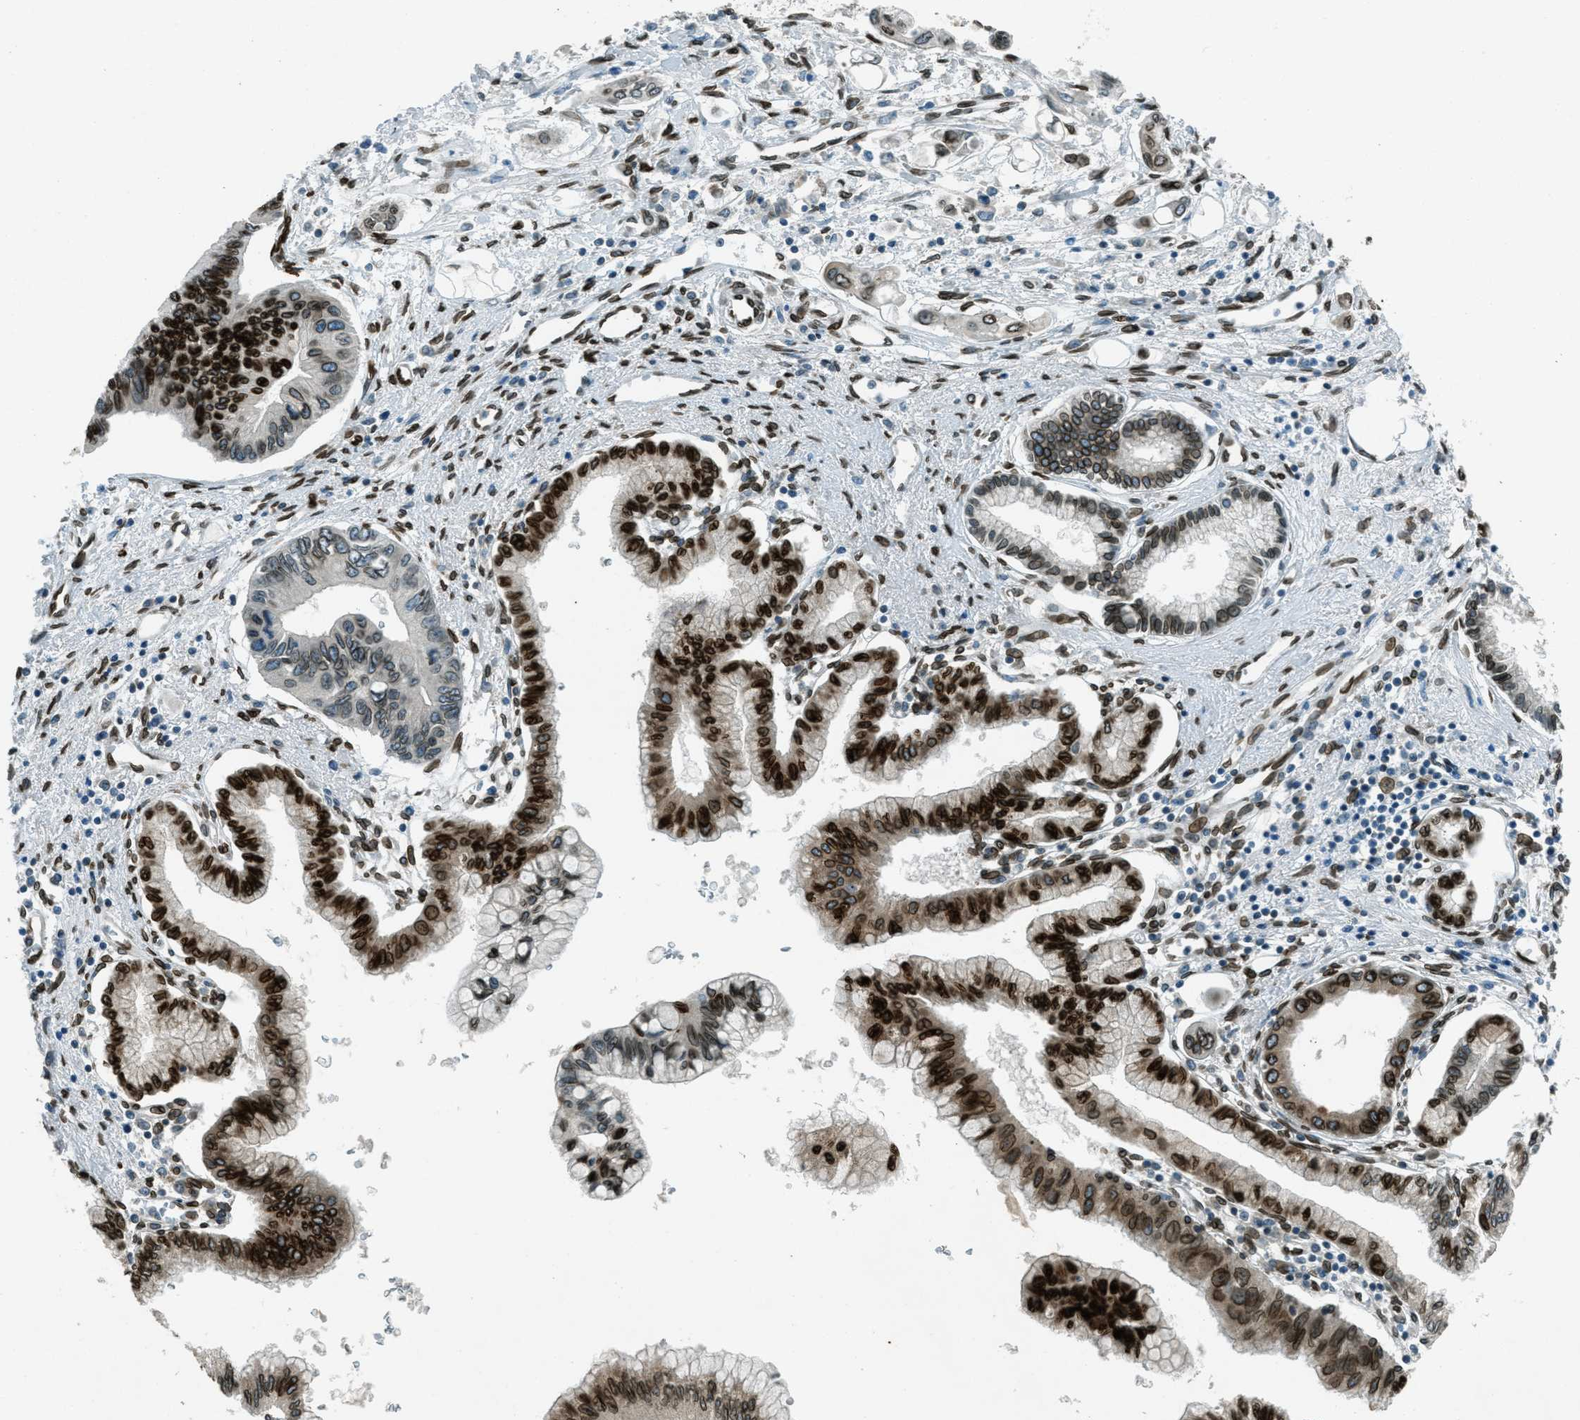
{"staining": {"intensity": "strong", "quantity": ">75%", "location": "cytoplasmic/membranous,nuclear"}, "tissue": "pancreatic cancer", "cell_type": "Tumor cells", "image_type": "cancer", "snomed": [{"axis": "morphology", "description": "Adenocarcinoma, NOS"}, {"axis": "topography", "description": "Pancreas"}], "caption": "Immunohistochemical staining of adenocarcinoma (pancreatic) demonstrates high levels of strong cytoplasmic/membranous and nuclear protein positivity in approximately >75% of tumor cells. (DAB (3,3'-diaminobenzidine) IHC with brightfield microscopy, high magnification).", "gene": "LEMD2", "patient": {"sex": "female", "age": 77}}